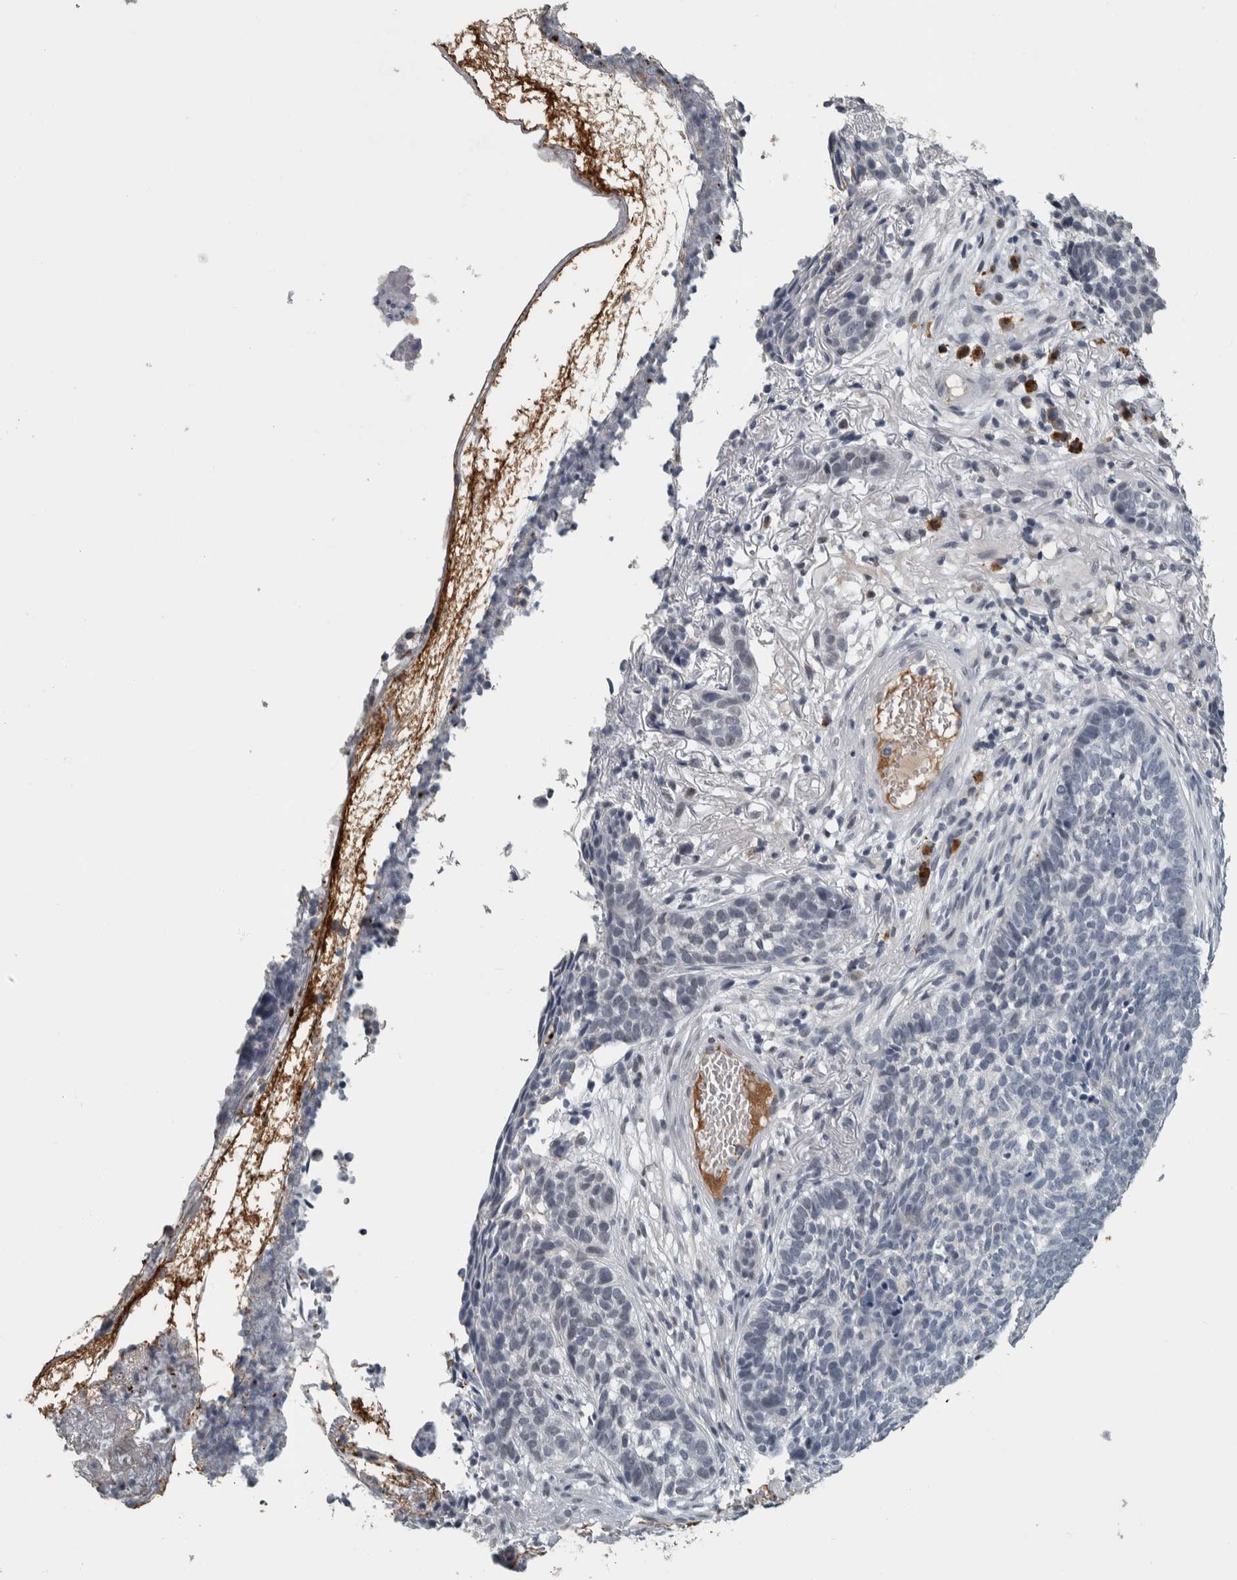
{"staining": {"intensity": "negative", "quantity": "none", "location": "none"}, "tissue": "skin cancer", "cell_type": "Tumor cells", "image_type": "cancer", "snomed": [{"axis": "morphology", "description": "Basal cell carcinoma"}, {"axis": "topography", "description": "Skin"}], "caption": "Skin cancer was stained to show a protein in brown. There is no significant staining in tumor cells.", "gene": "CAVIN4", "patient": {"sex": "male", "age": 85}}